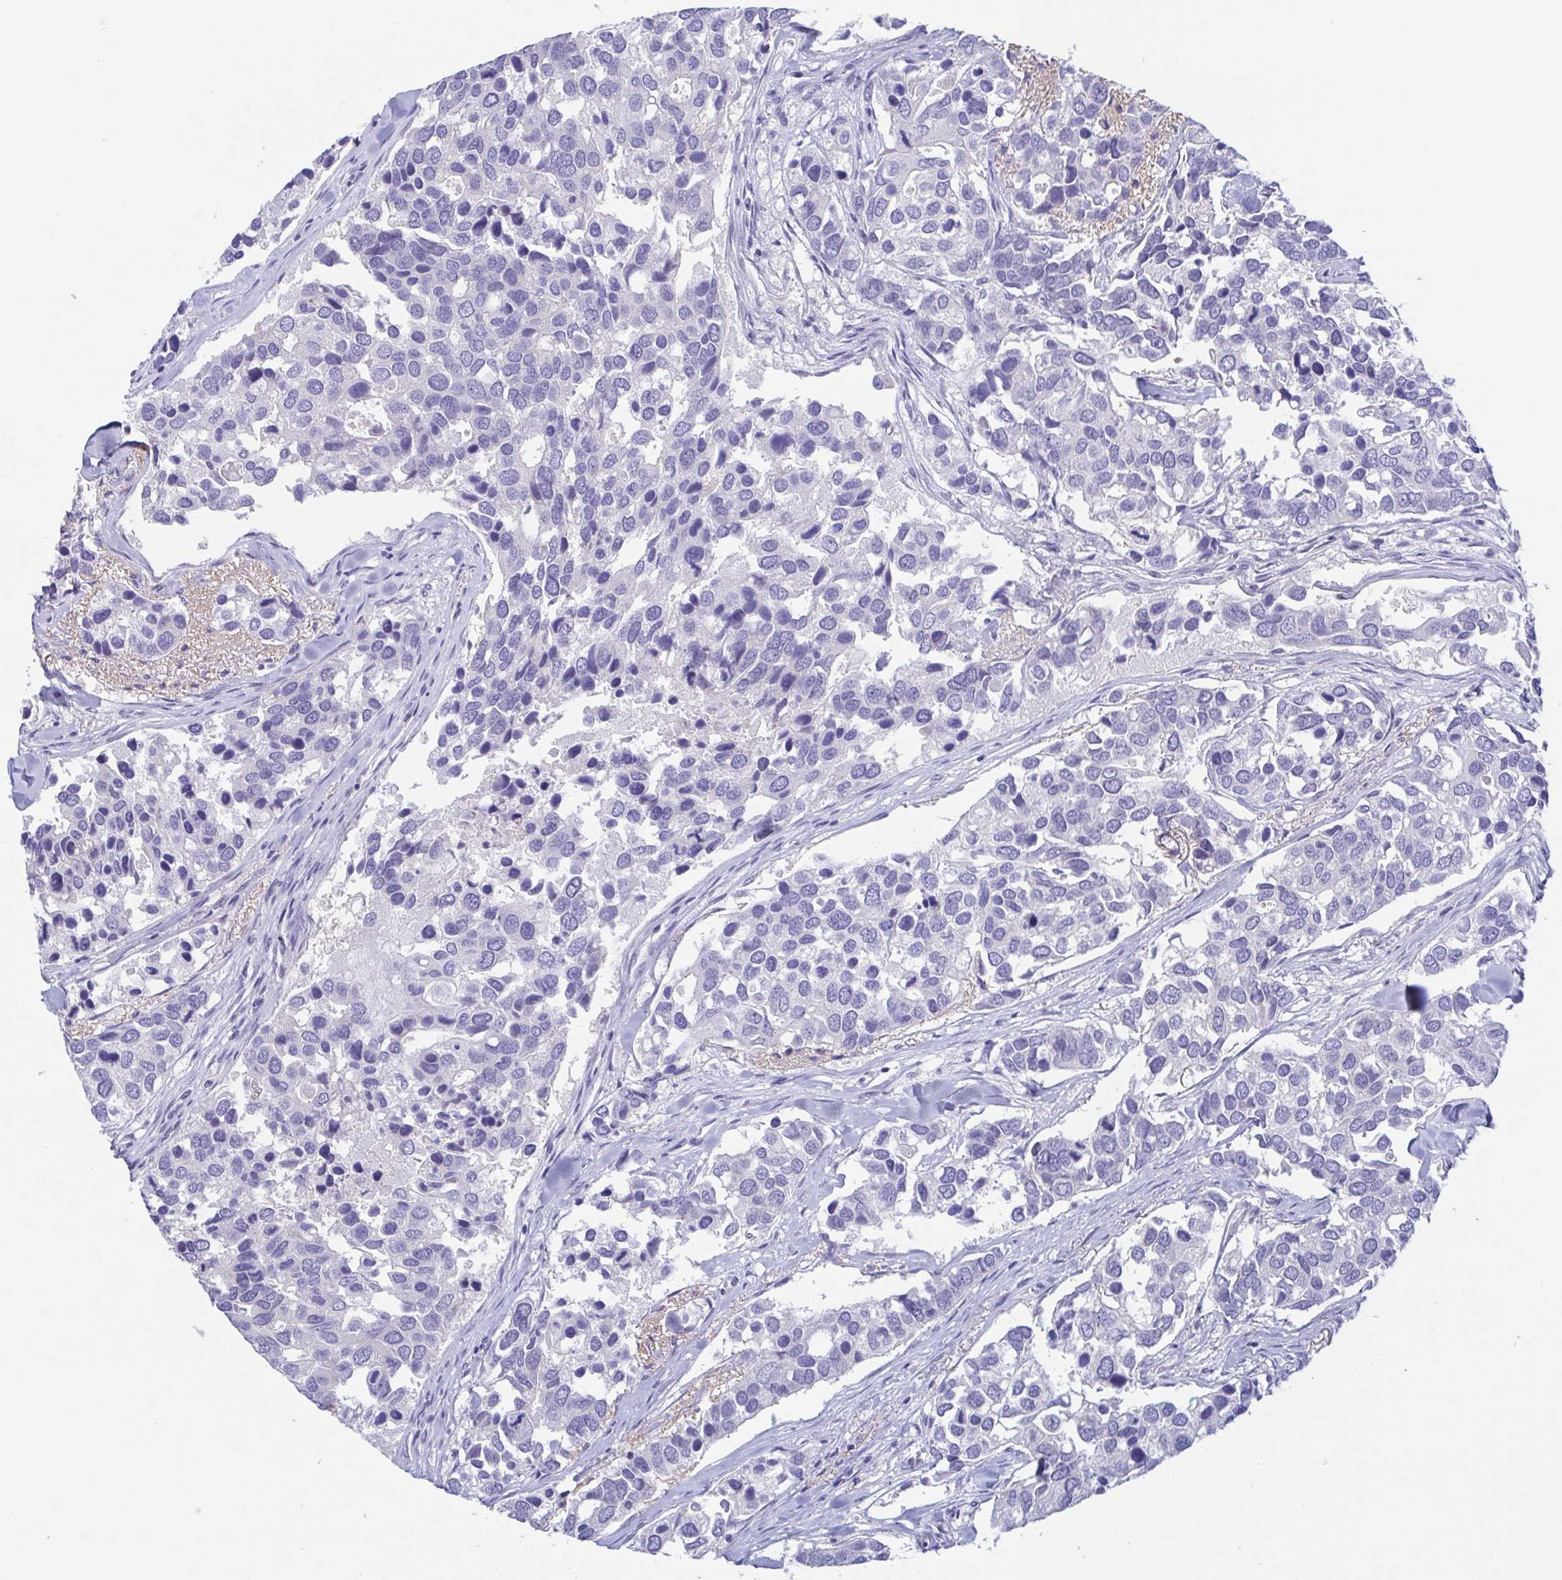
{"staining": {"intensity": "negative", "quantity": "none", "location": "none"}, "tissue": "breast cancer", "cell_type": "Tumor cells", "image_type": "cancer", "snomed": [{"axis": "morphology", "description": "Duct carcinoma"}, {"axis": "topography", "description": "Breast"}], "caption": "The image shows no staining of tumor cells in breast invasive ductal carcinoma.", "gene": "TREH", "patient": {"sex": "female", "age": 83}}